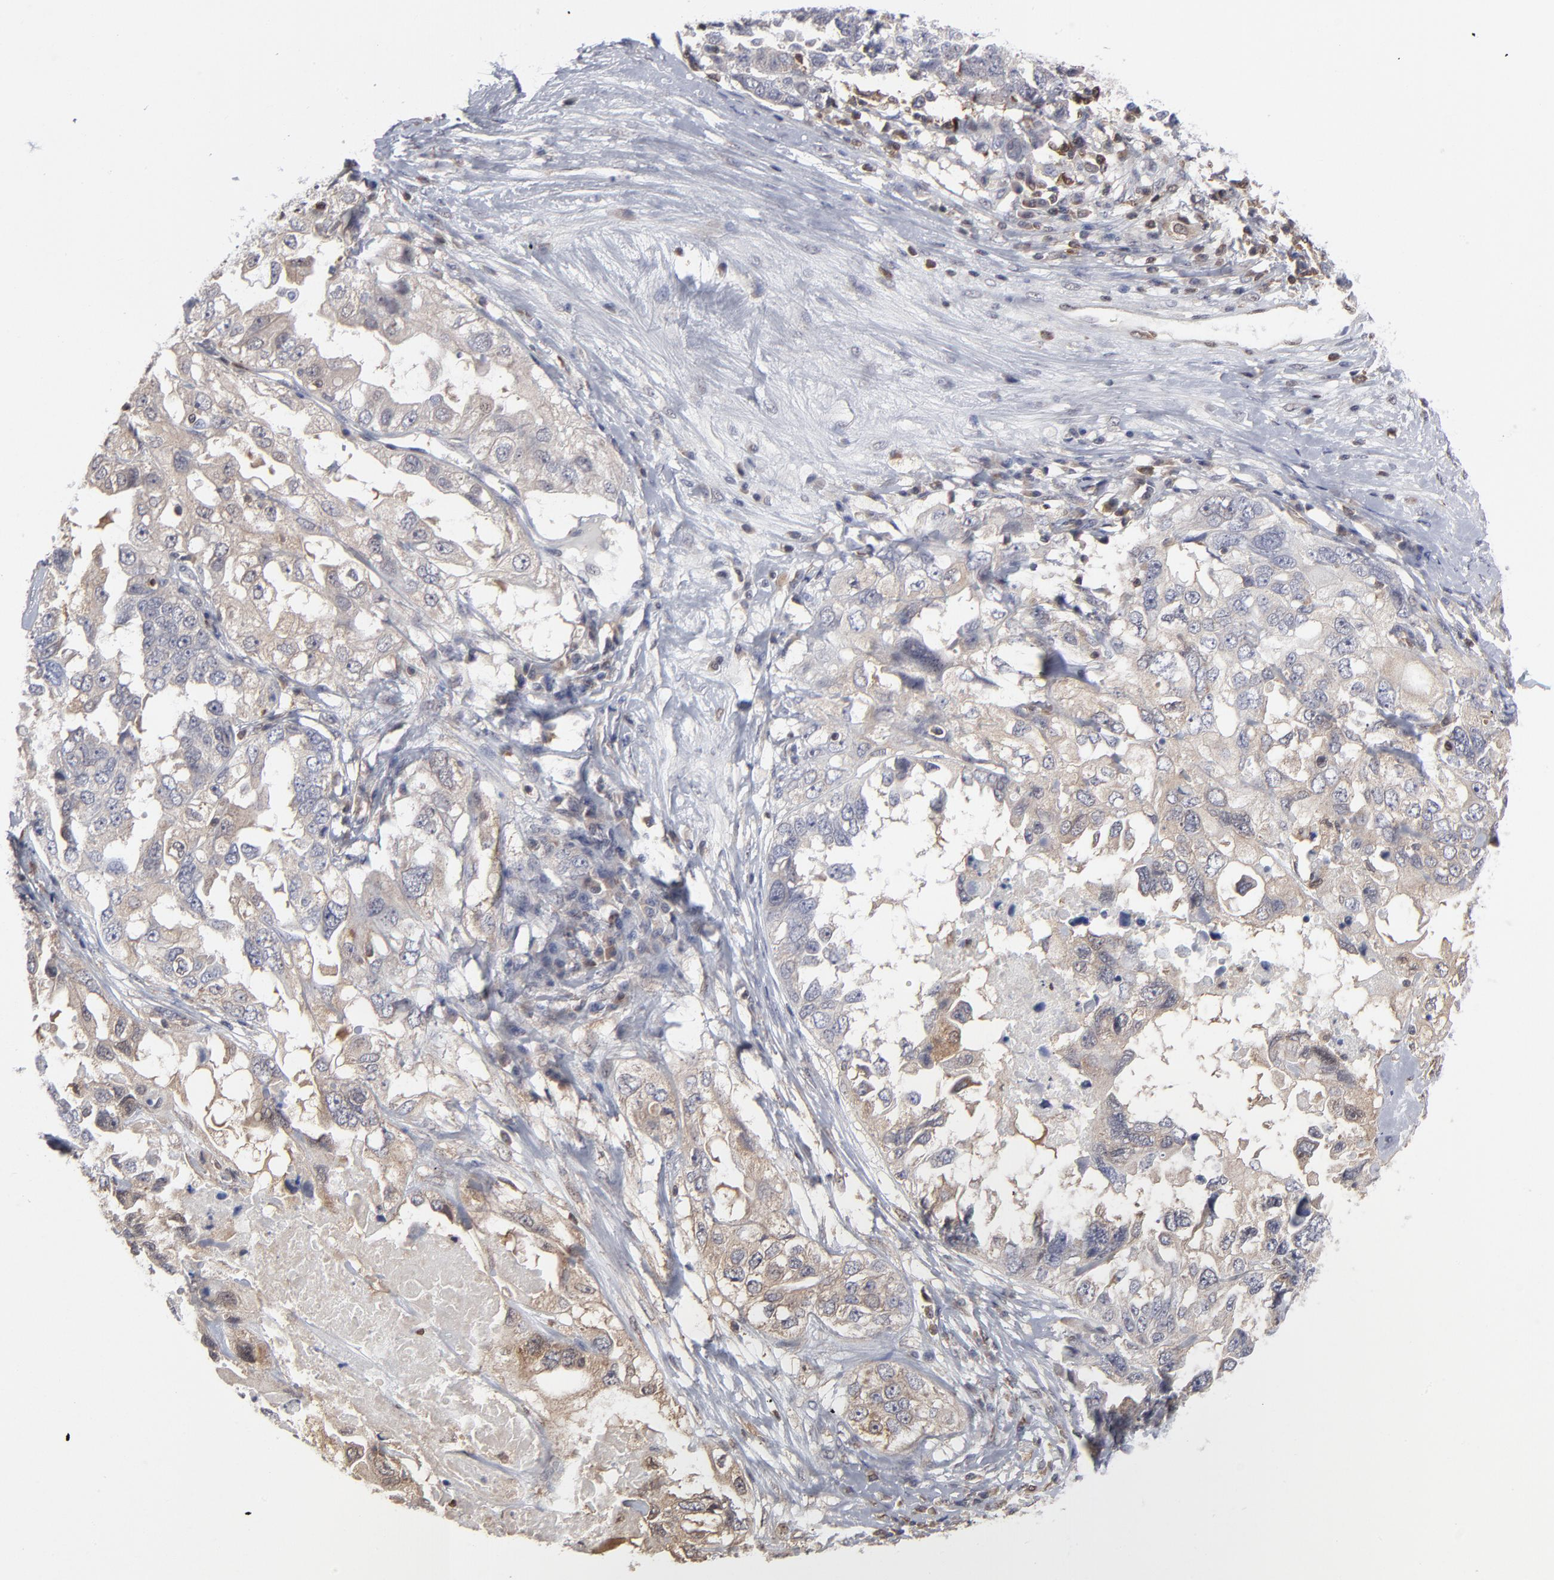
{"staining": {"intensity": "weak", "quantity": ">75%", "location": "cytoplasmic/membranous"}, "tissue": "ovarian cancer", "cell_type": "Tumor cells", "image_type": "cancer", "snomed": [{"axis": "morphology", "description": "Cystadenocarcinoma, serous, NOS"}, {"axis": "topography", "description": "Ovary"}], "caption": "An immunohistochemistry photomicrograph of tumor tissue is shown. Protein staining in brown highlights weak cytoplasmic/membranous positivity in serous cystadenocarcinoma (ovarian) within tumor cells.", "gene": "MAP2K1", "patient": {"sex": "female", "age": 82}}